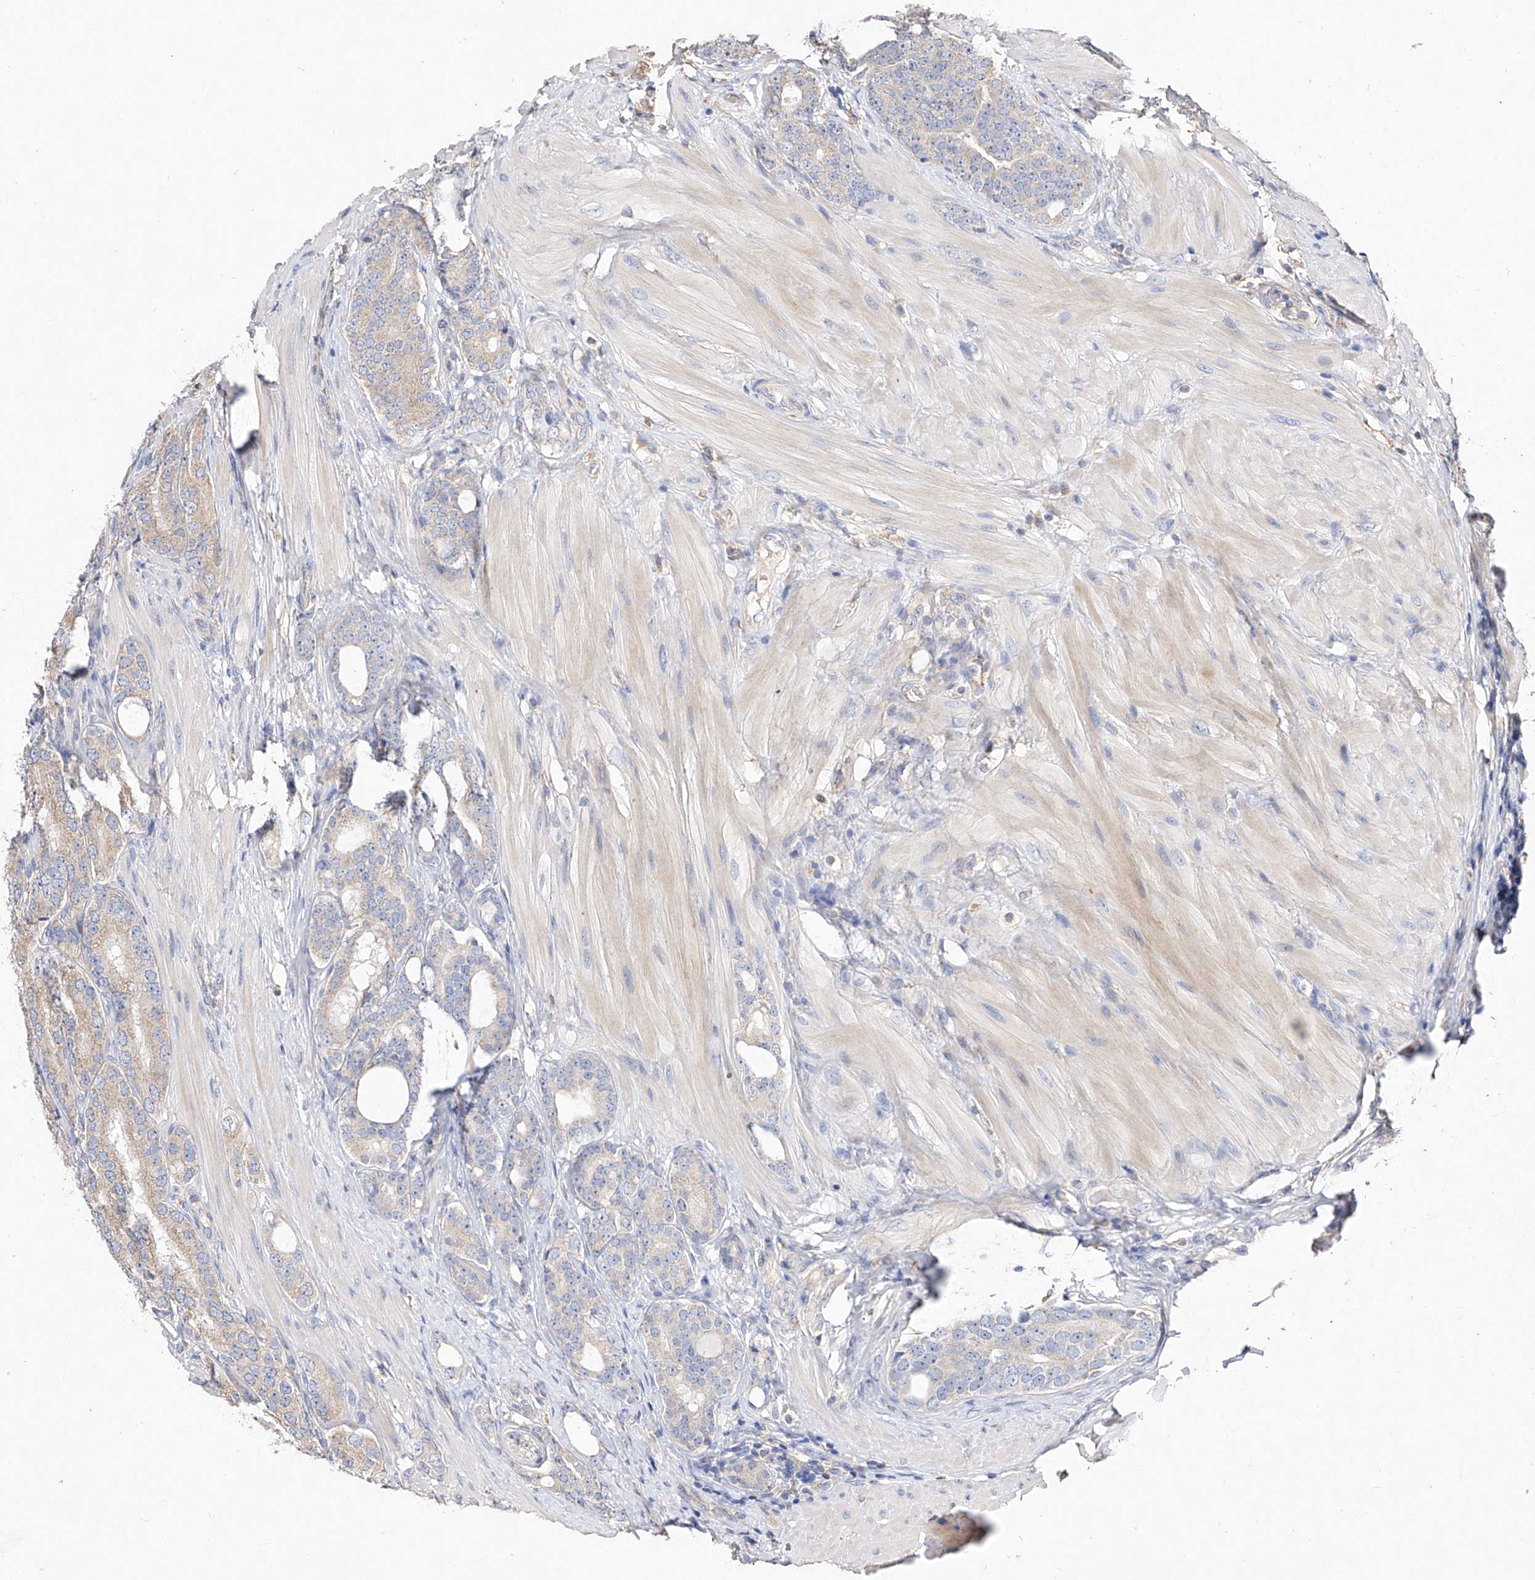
{"staining": {"intensity": "weak", "quantity": "<25%", "location": "cytoplasmic/membranous"}, "tissue": "prostate cancer", "cell_type": "Tumor cells", "image_type": "cancer", "snomed": [{"axis": "morphology", "description": "Adenocarcinoma, High grade"}, {"axis": "topography", "description": "Prostate"}], "caption": "Histopathology image shows no protein positivity in tumor cells of adenocarcinoma (high-grade) (prostate) tissue.", "gene": "AMD1", "patient": {"sex": "male", "age": 56}}